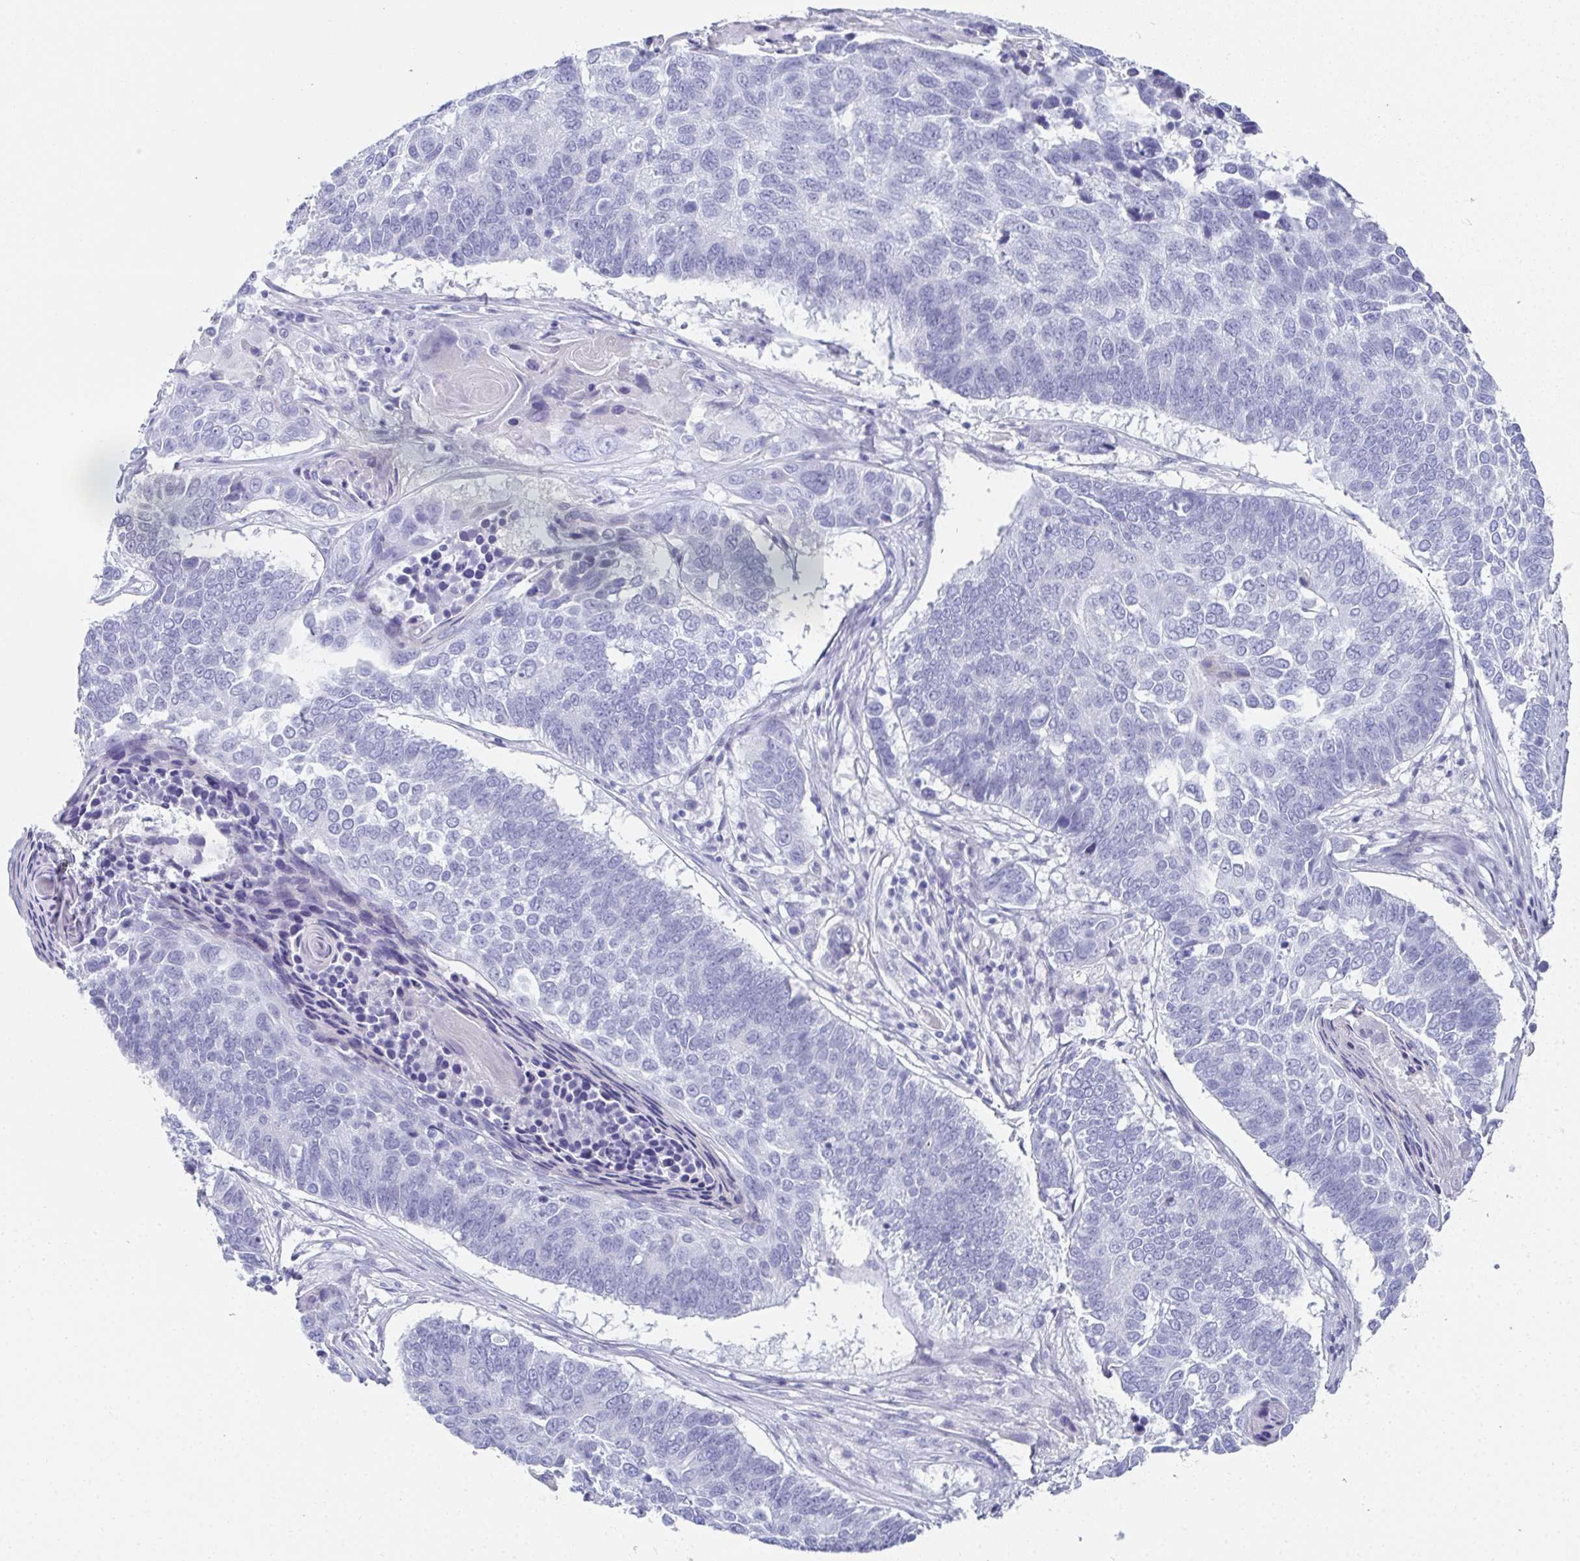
{"staining": {"intensity": "negative", "quantity": "none", "location": "none"}, "tissue": "lung cancer", "cell_type": "Tumor cells", "image_type": "cancer", "snomed": [{"axis": "morphology", "description": "Squamous cell carcinoma, NOS"}, {"axis": "topography", "description": "Lung"}], "caption": "Immunohistochemical staining of human lung cancer (squamous cell carcinoma) exhibits no significant positivity in tumor cells.", "gene": "SYCP1", "patient": {"sex": "male", "age": 73}}